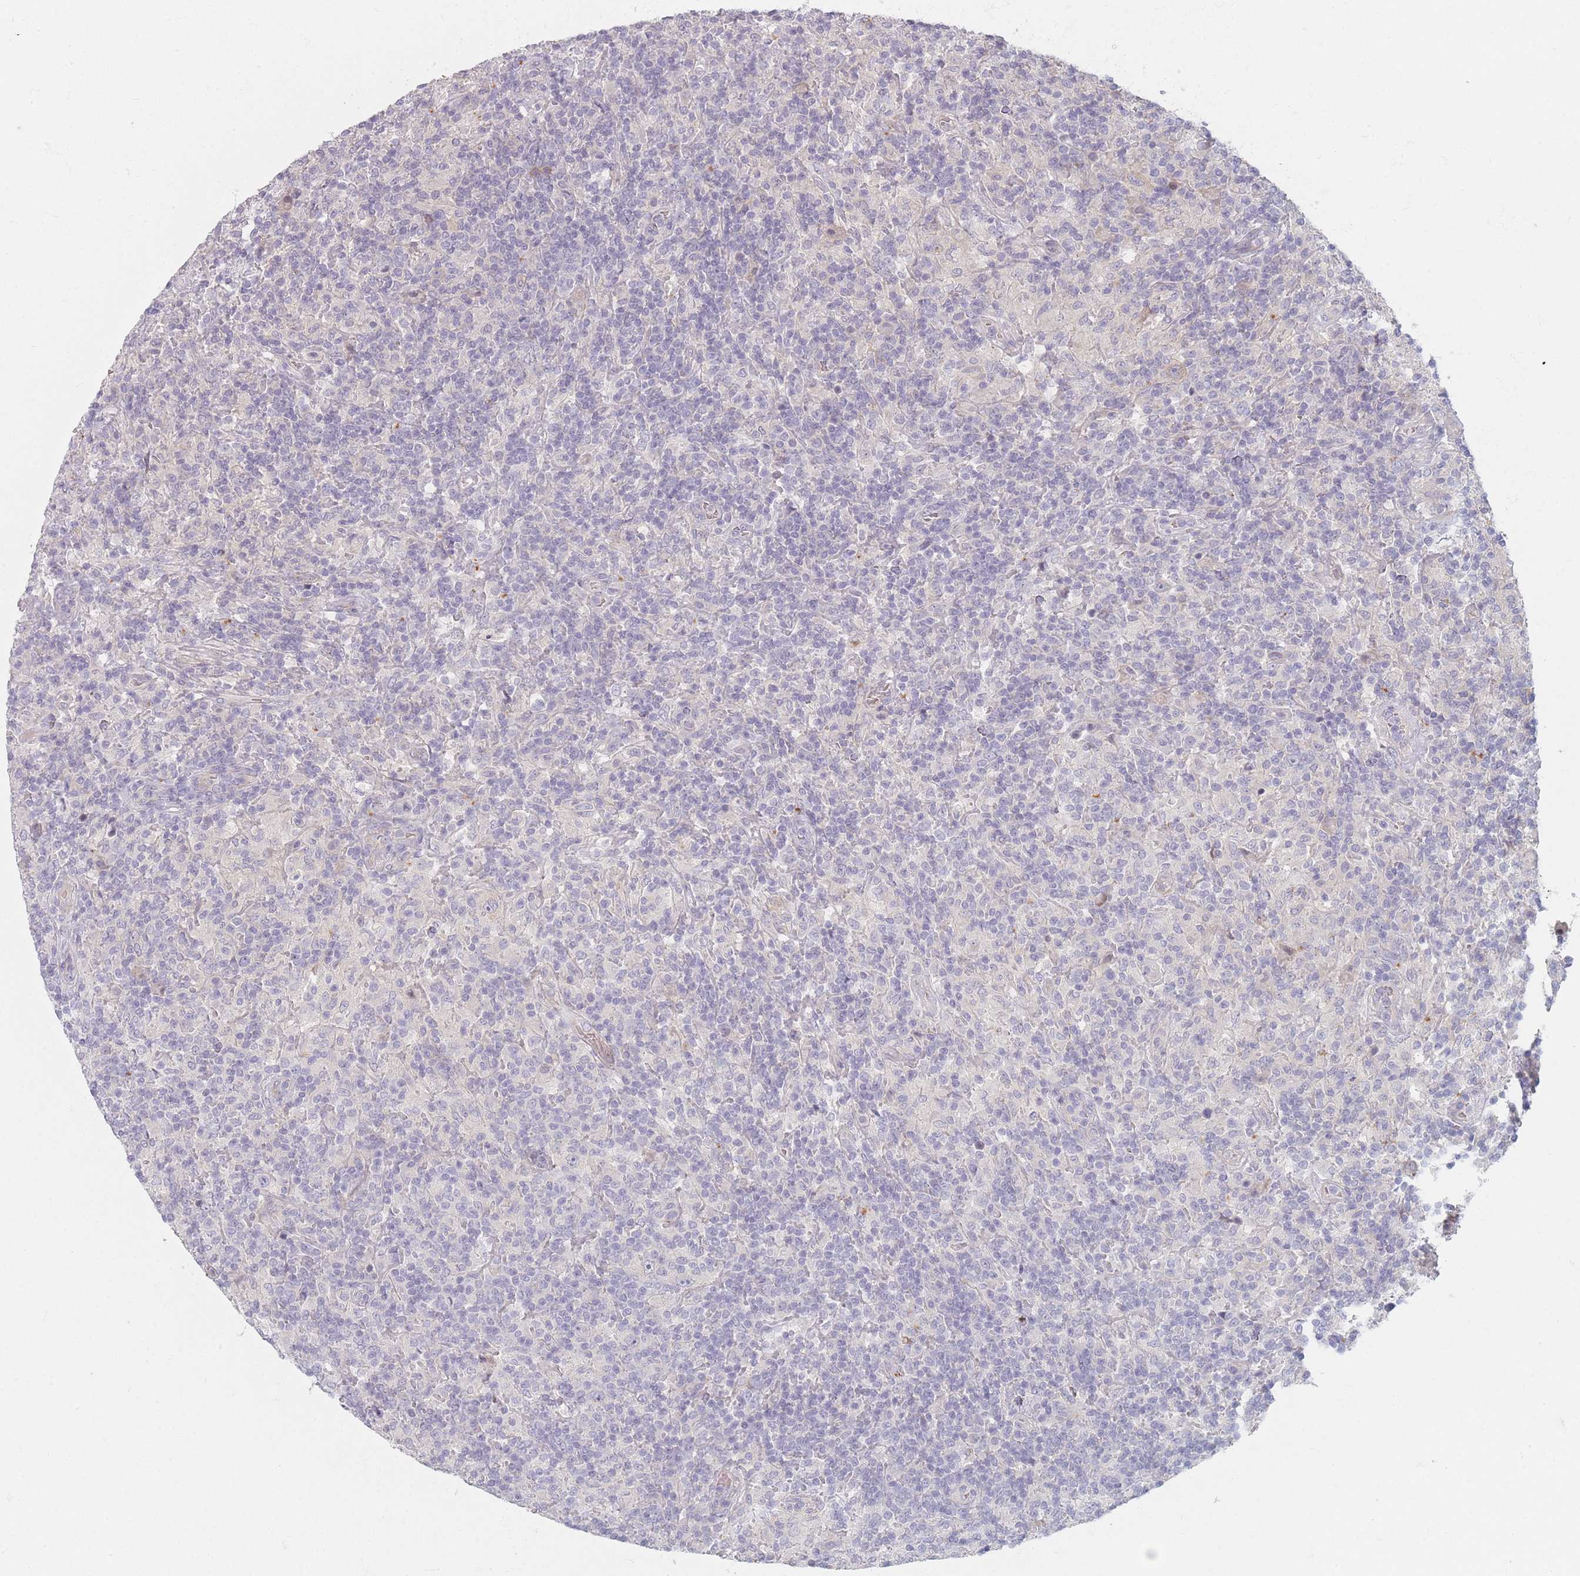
{"staining": {"intensity": "negative", "quantity": "none", "location": "none"}, "tissue": "lymphoma", "cell_type": "Tumor cells", "image_type": "cancer", "snomed": [{"axis": "morphology", "description": "Hodgkin's disease, NOS"}, {"axis": "topography", "description": "Lymph node"}], "caption": "Immunohistochemical staining of lymphoma demonstrates no significant expression in tumor cells.", "gene": "TMOD1", "patient": {"sex": "male", "age": 70}}